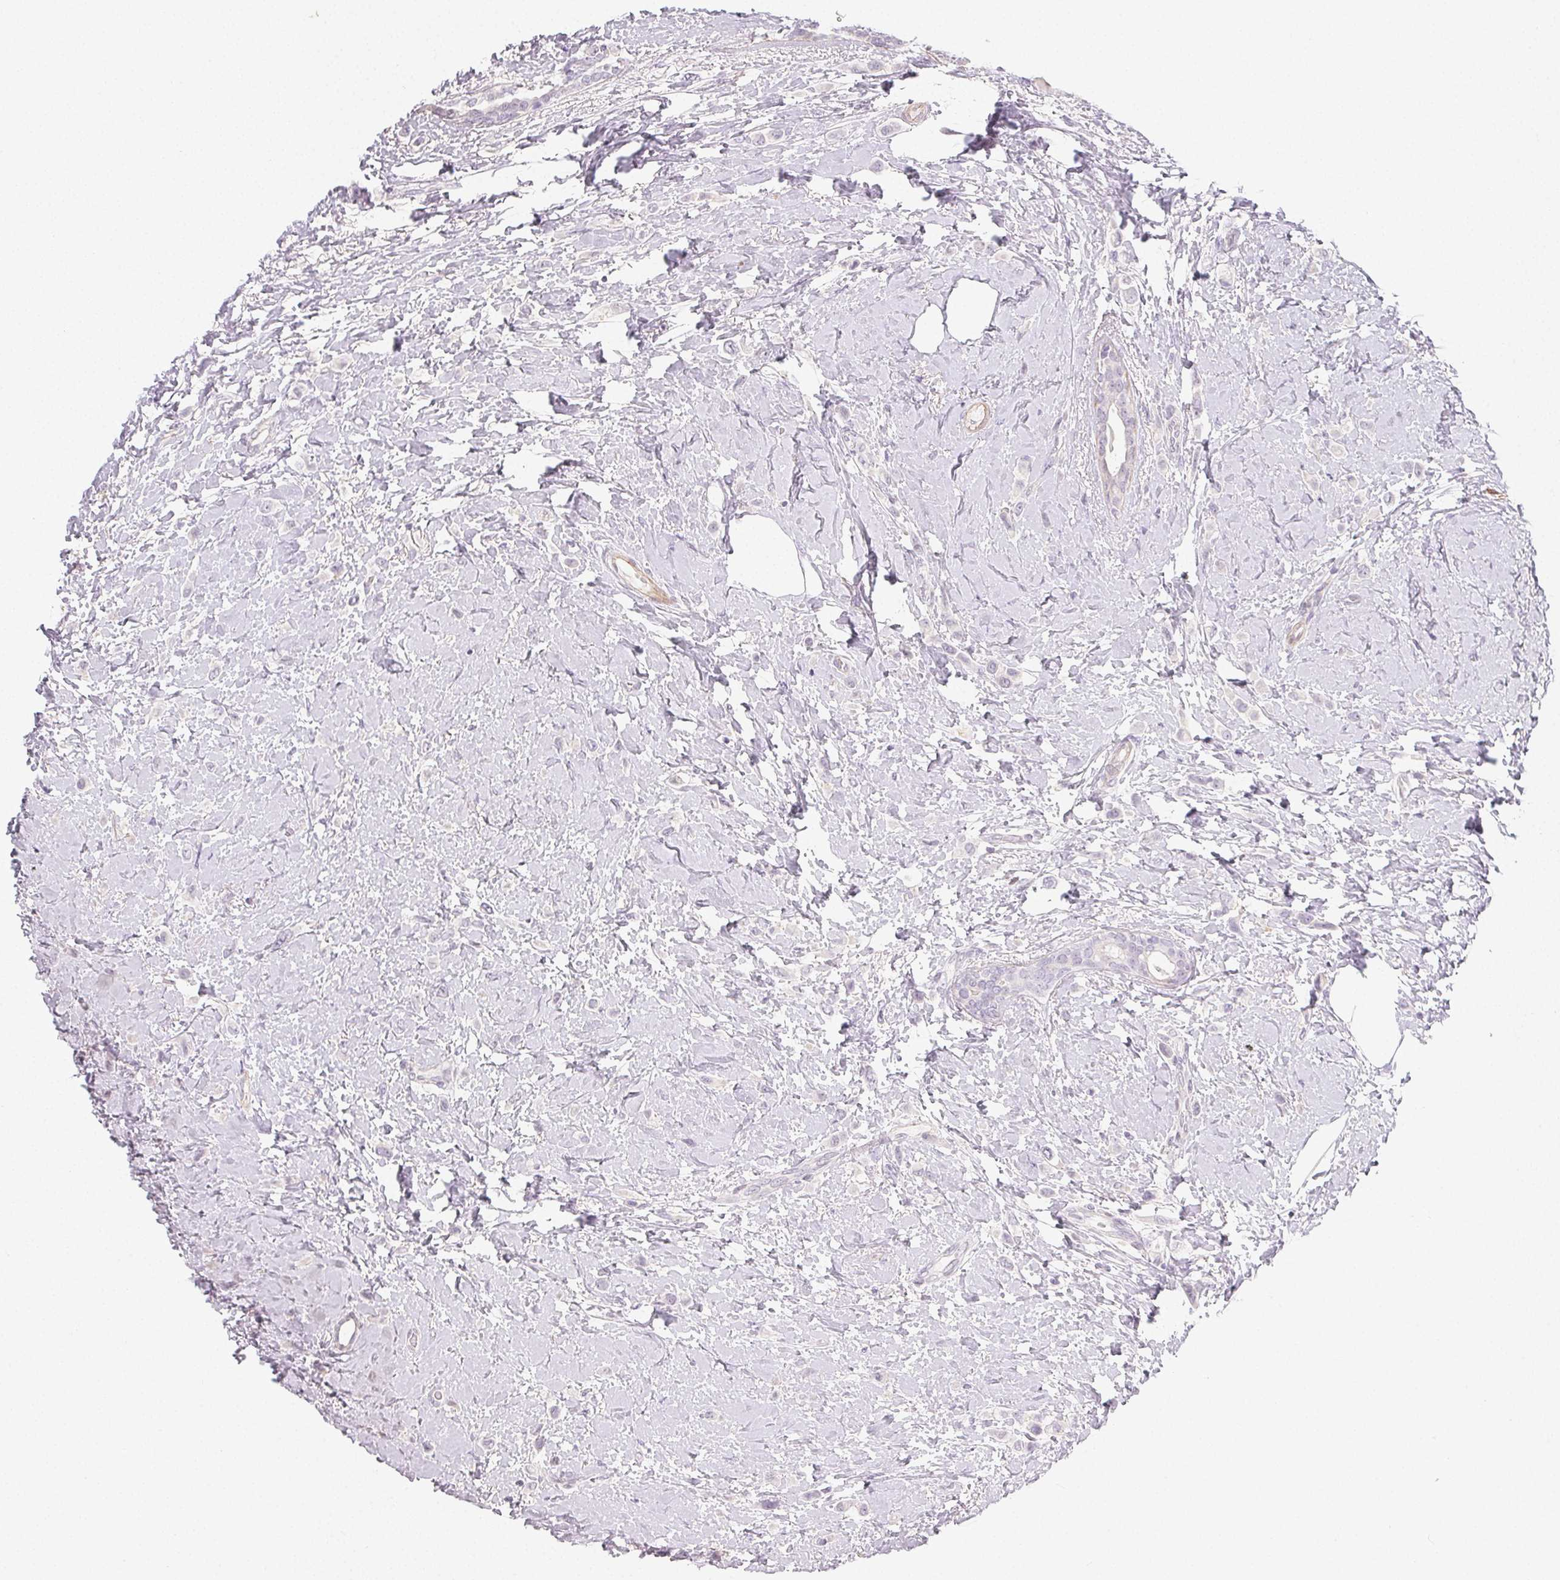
{"staining": {"intensity": "negative", "quantity": "none", "location": "none"}, "tissue": "breast cancer", "cell_type": "Tumor cells", "image_type": "cancer", "snomed": [{"axis": "morphology", "description": "Lobular carcinoma"}, {"axis": "topography", "description": "Breast"}], "caption": "This is an IHC histopathology image of human breast lobular carcinoma. There is no staining in tumor cells.", "gene": "LRRC23", "patient": {"sex": "female", "age": 66}}